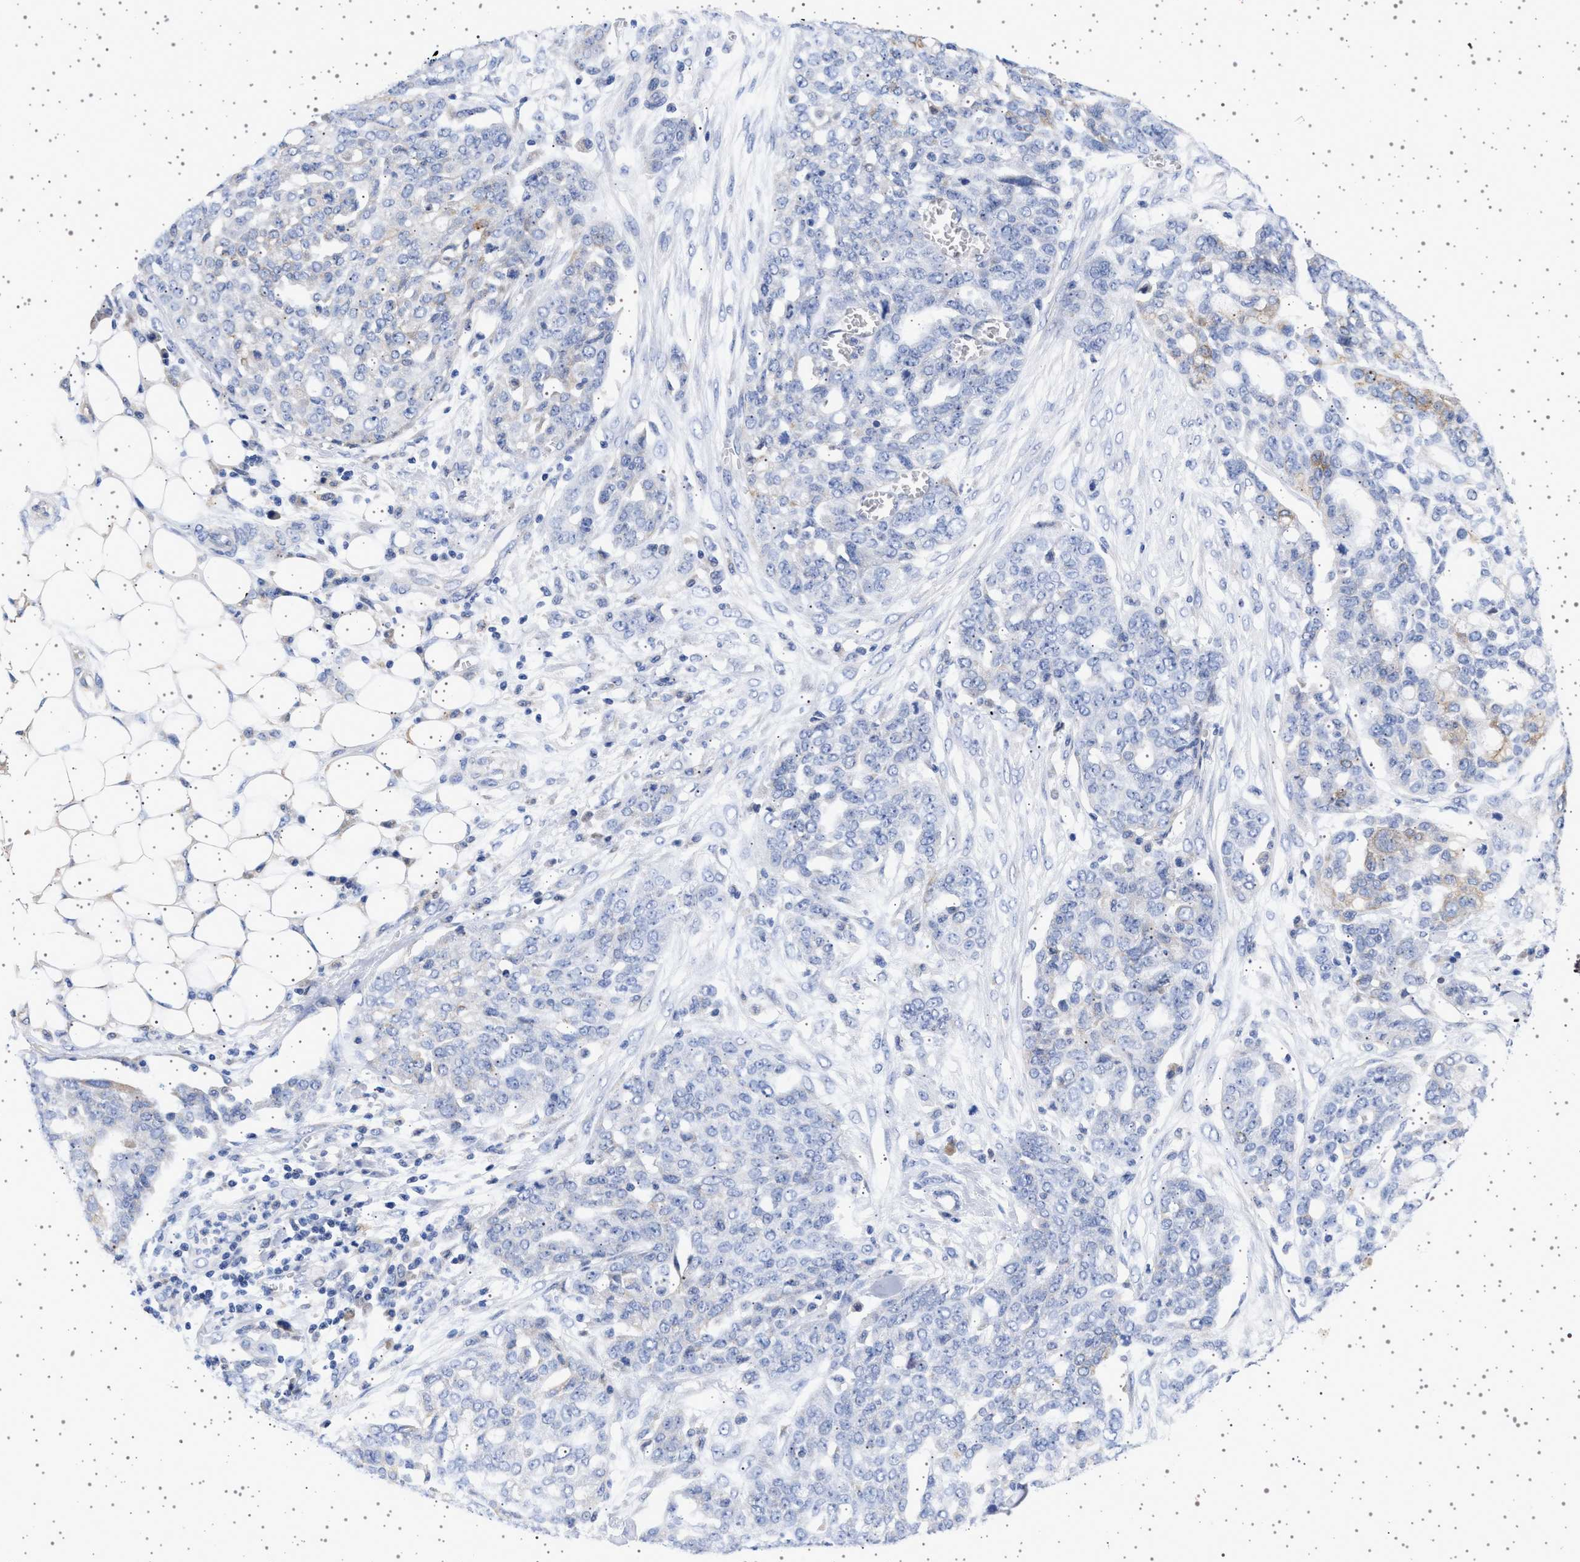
{"staining": {"intensity": "negative", "quantity": "none", "location": "none"}, "tissue": "ovarian cancer", "cell_type": "Tumor cells", "image_type": "cancer", "snomed": [{"axis": "morphology", "description": "Cystadenocarcinoma, serous, NOS"}, {"axis": "topography", "description": "Soft tissue"}, {"axis": "topography", "description": "Ovary"}], "caption": "This is an IHC micrograph of human ovarian cancer. There is no positivity in tumor cells.", "gene": "TRMT10B", "patient": {"sex": "female", "age": 57}}